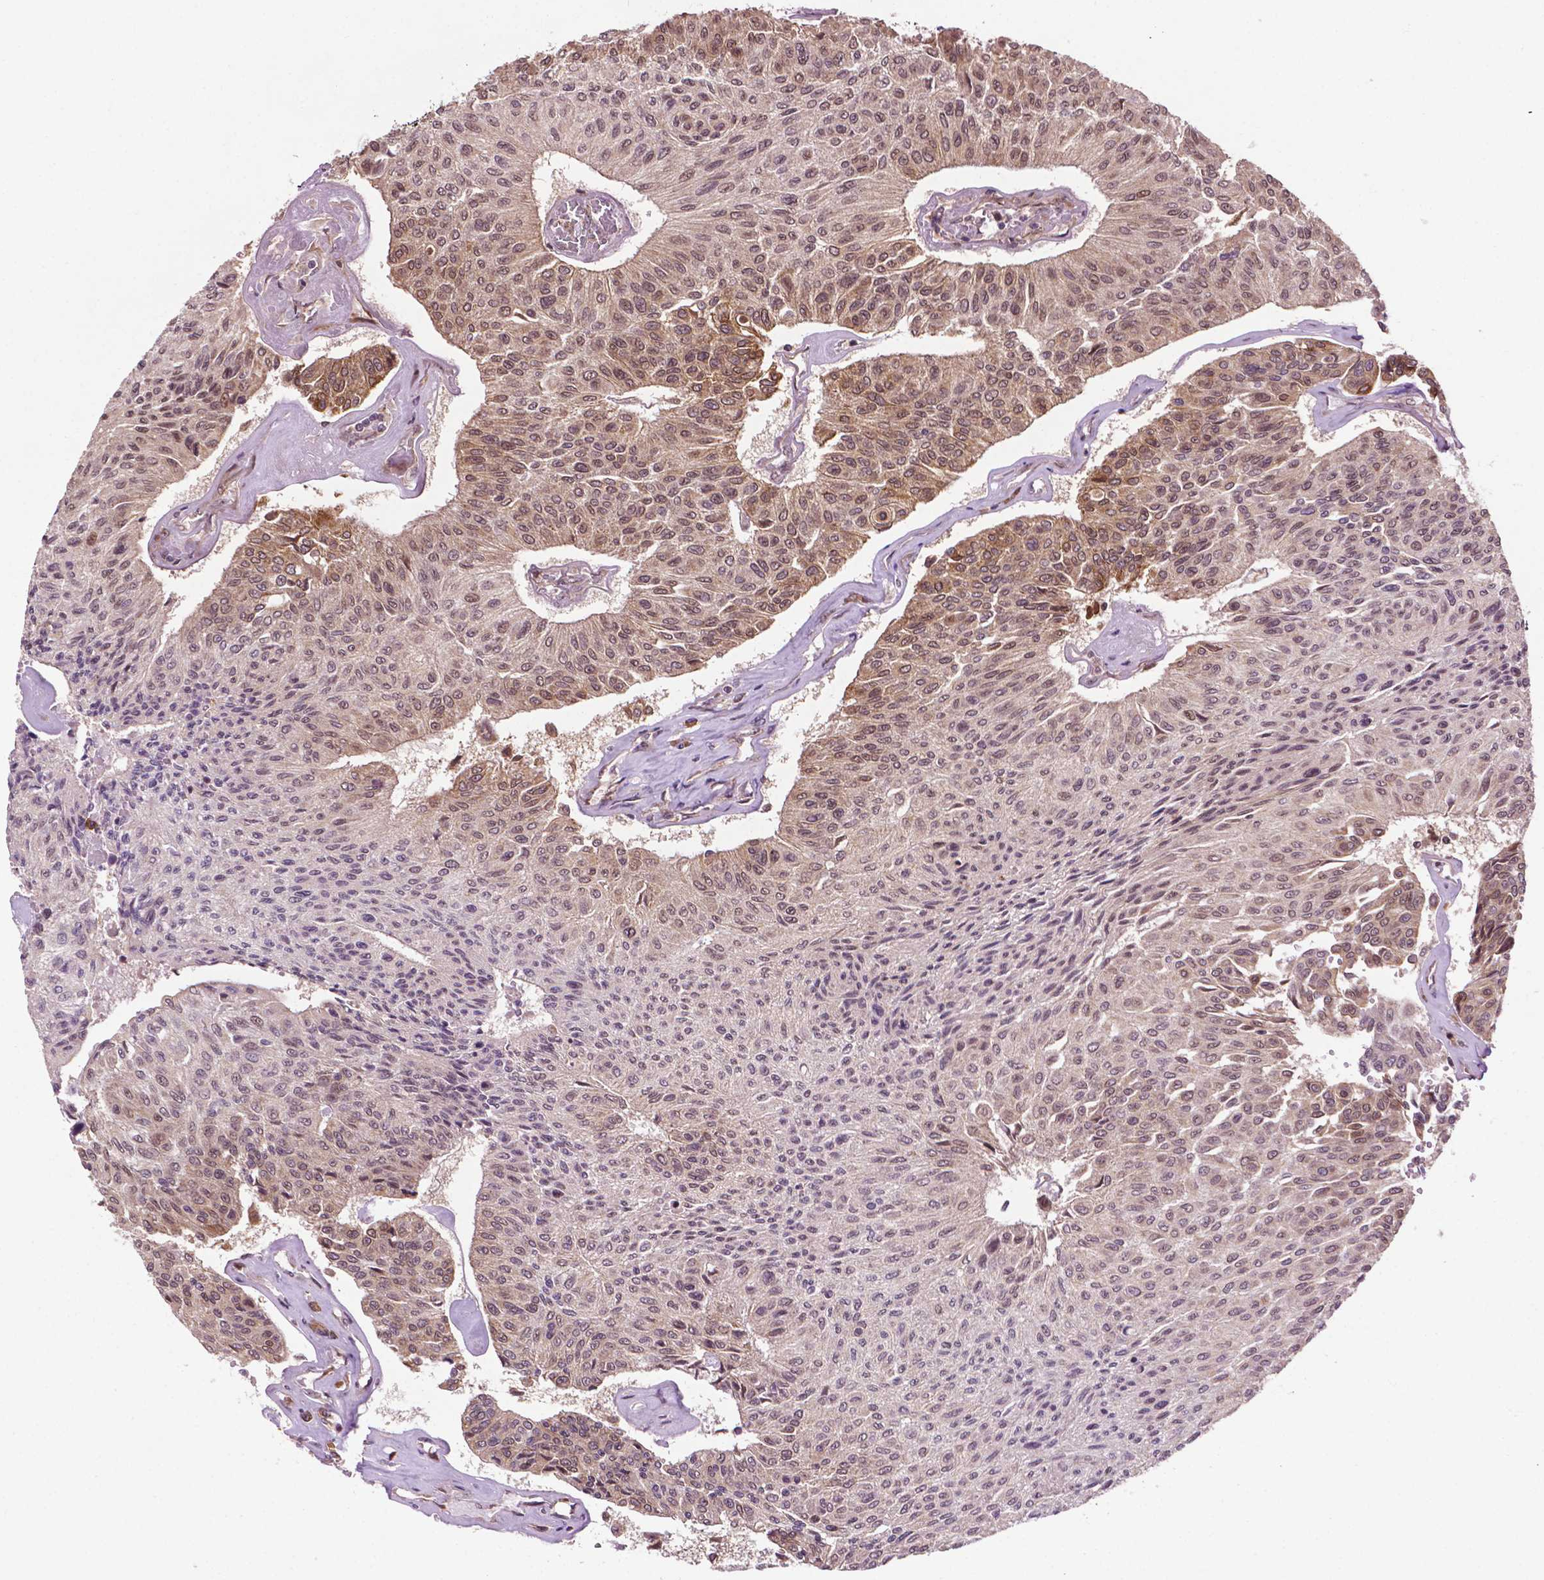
{"staining": {"intensity": "weak", "quantity": "25%-75%", "location": "cytoplasmic/membranous"}, "tissue": "urothelial cancer", "cell_type": "Tumor cells", "image_type": "cancer", "snomed": [{"axis": "morphology", "description": "Urothelial carcinoma, High grade"}, {"axis": "topography", "description": "Urinary bladder"}], "caption": "Immunohistochemistry (DAB) staining of high-grade urothelial carcinoma shows weak cytoplasmic/membranous protein expression in about 25%-75% of tumor cells. Using DAB (brown) and hematoxylin (blue) stains, captured at high magnification using brightfield microscopy.", "gene": "TMX2", "patient": {"sex": "male", "age": 66}}